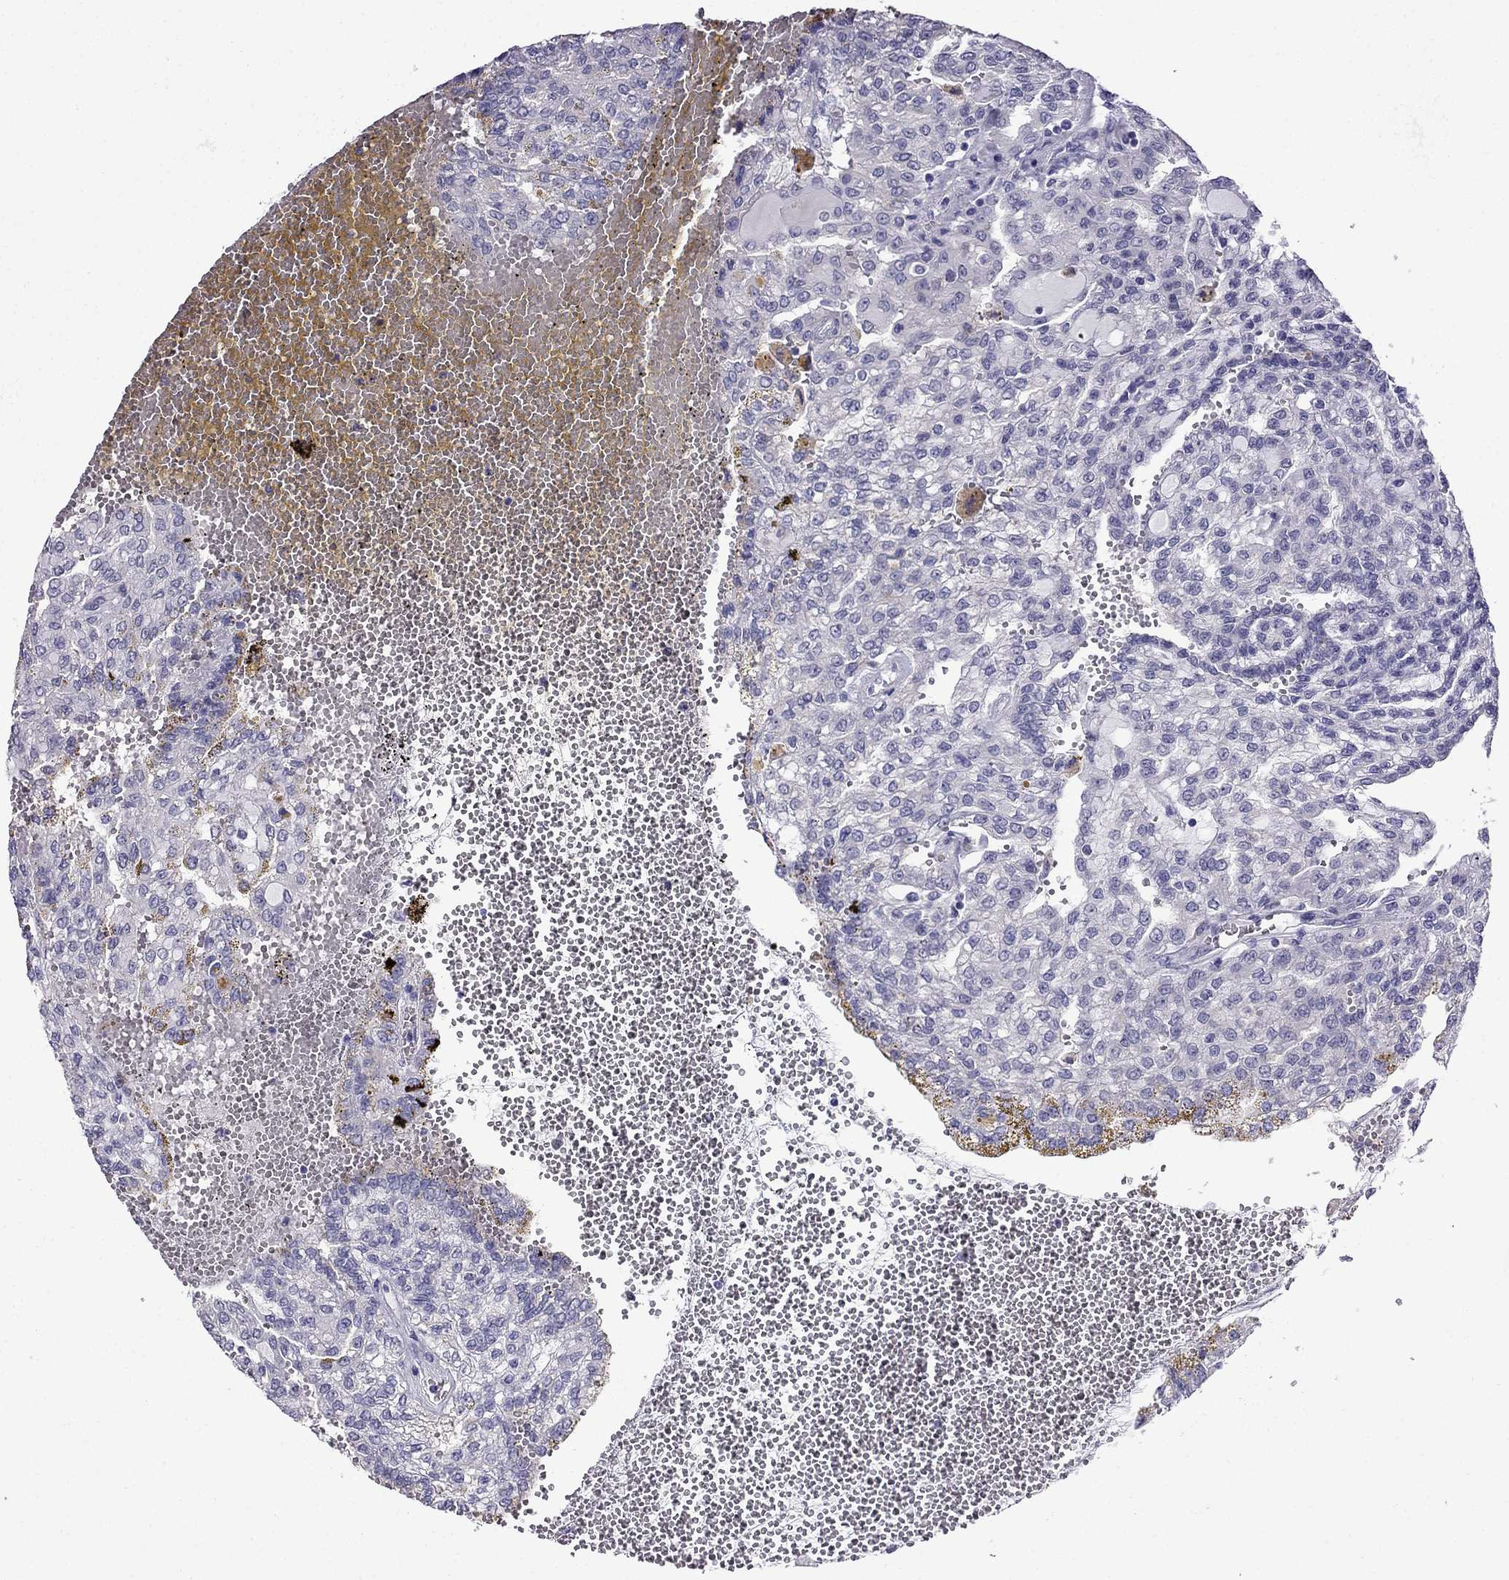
{"staining": {"intensity": "negative", "quantity": "none", "location": "none"}, "tissue": "renal cancer", "cell_type": "Tumor cells", "image_type": "cancer", "snomed": [{"axis": "morphology", "description": "Adenocarcinoma, NOS"}, {"axis": "topography", "description": "Kidney"}], "caption": "Protein analysis of renal adenocarcinoma exhibits no significant staining in tumor cells.", "gene": "SCNN1D", "patient": {"sex": "male", "age": 63}}